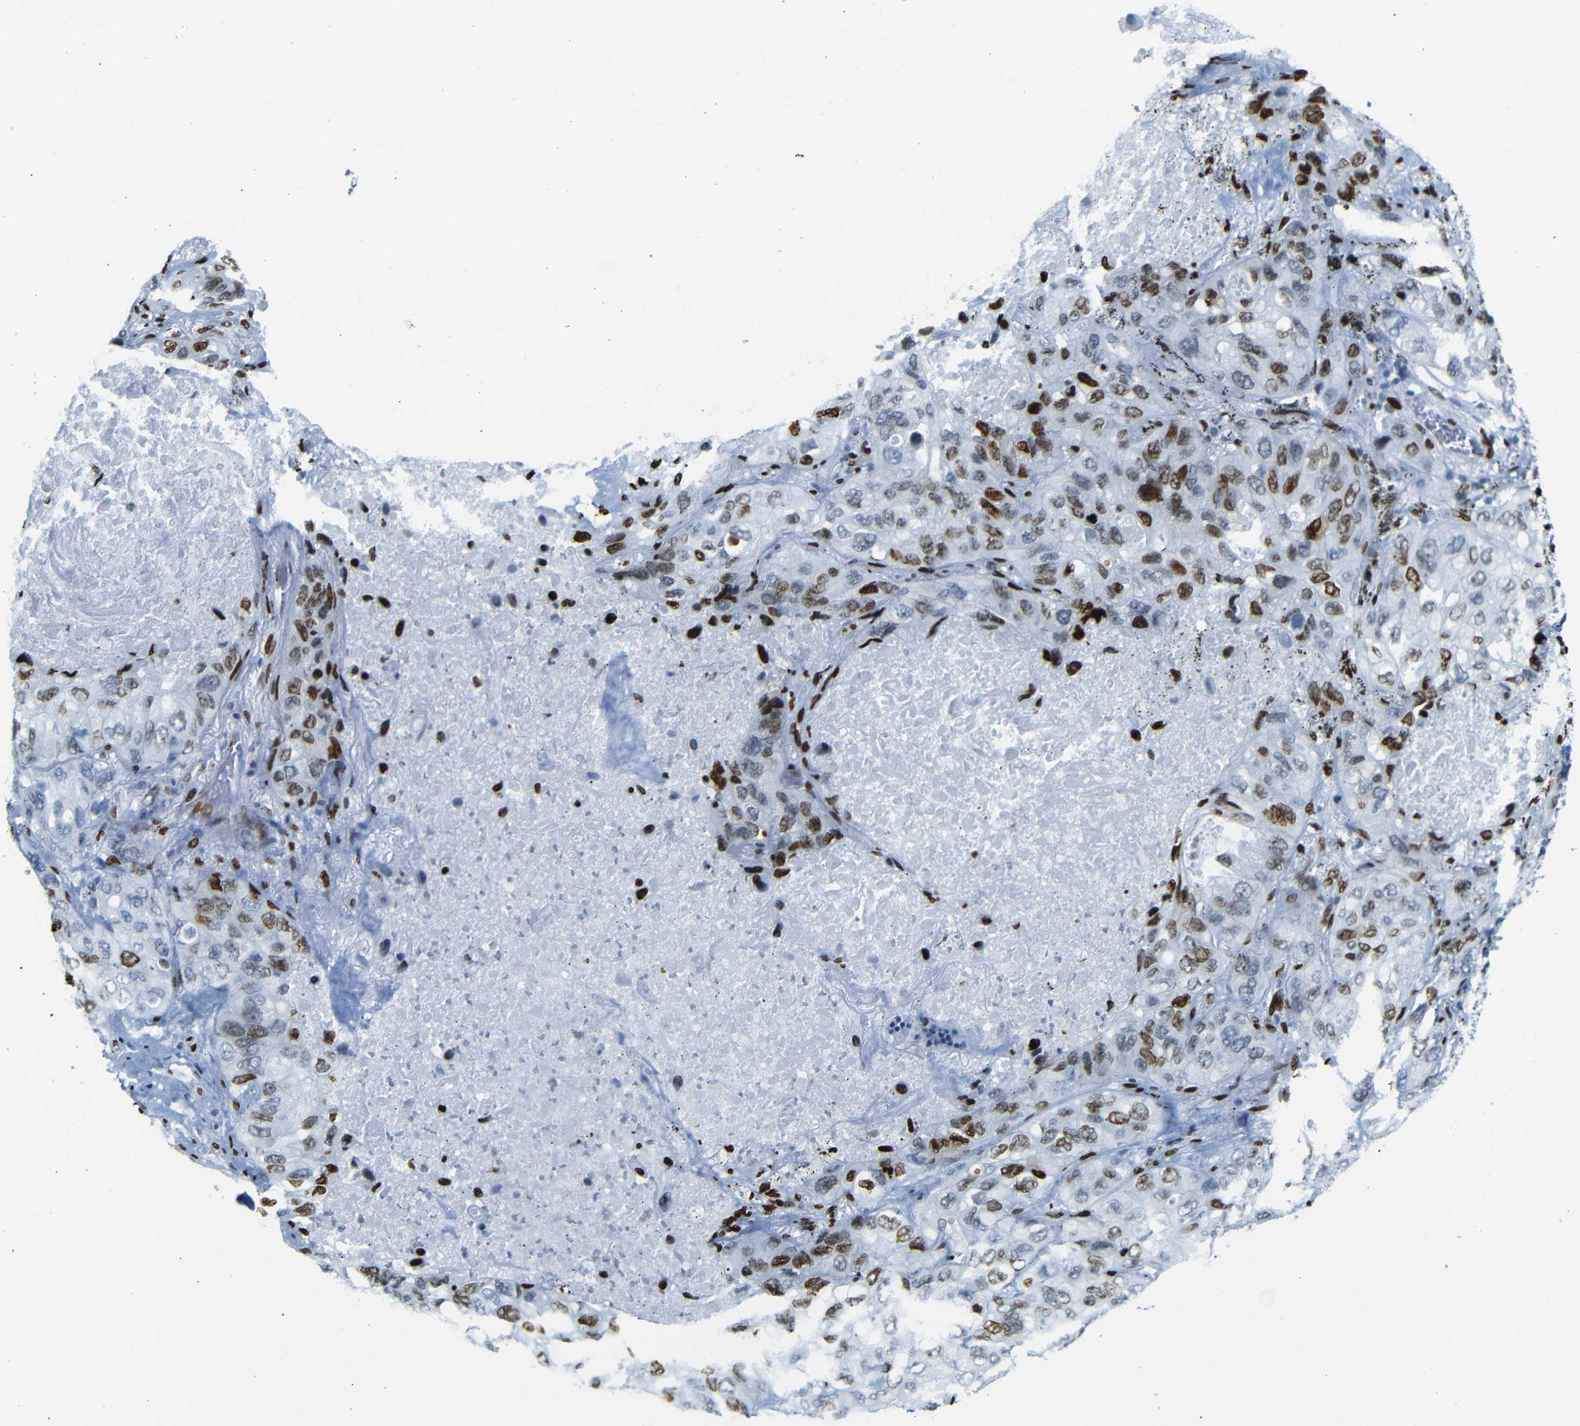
{"staining": {"intensity": "strong", "quantity": ">75%", "location": "nuclear"}, "tissue": "lung cancer", "cell_type": "Tumor cells", "image_type": "cancer", "snomed": [{"axis": "morphology", "description": "Squamous cell carcinoma, NOS"}, {"axis": "topography", "description": "Lung"}], "caption": "Lung cancer (squamous cell carcinoma) stained for a protein exhibits strong nuclear positivity in tumor cells.", "gene": "NPIPB15", "patient": {"sex": "female", "age": 73}}